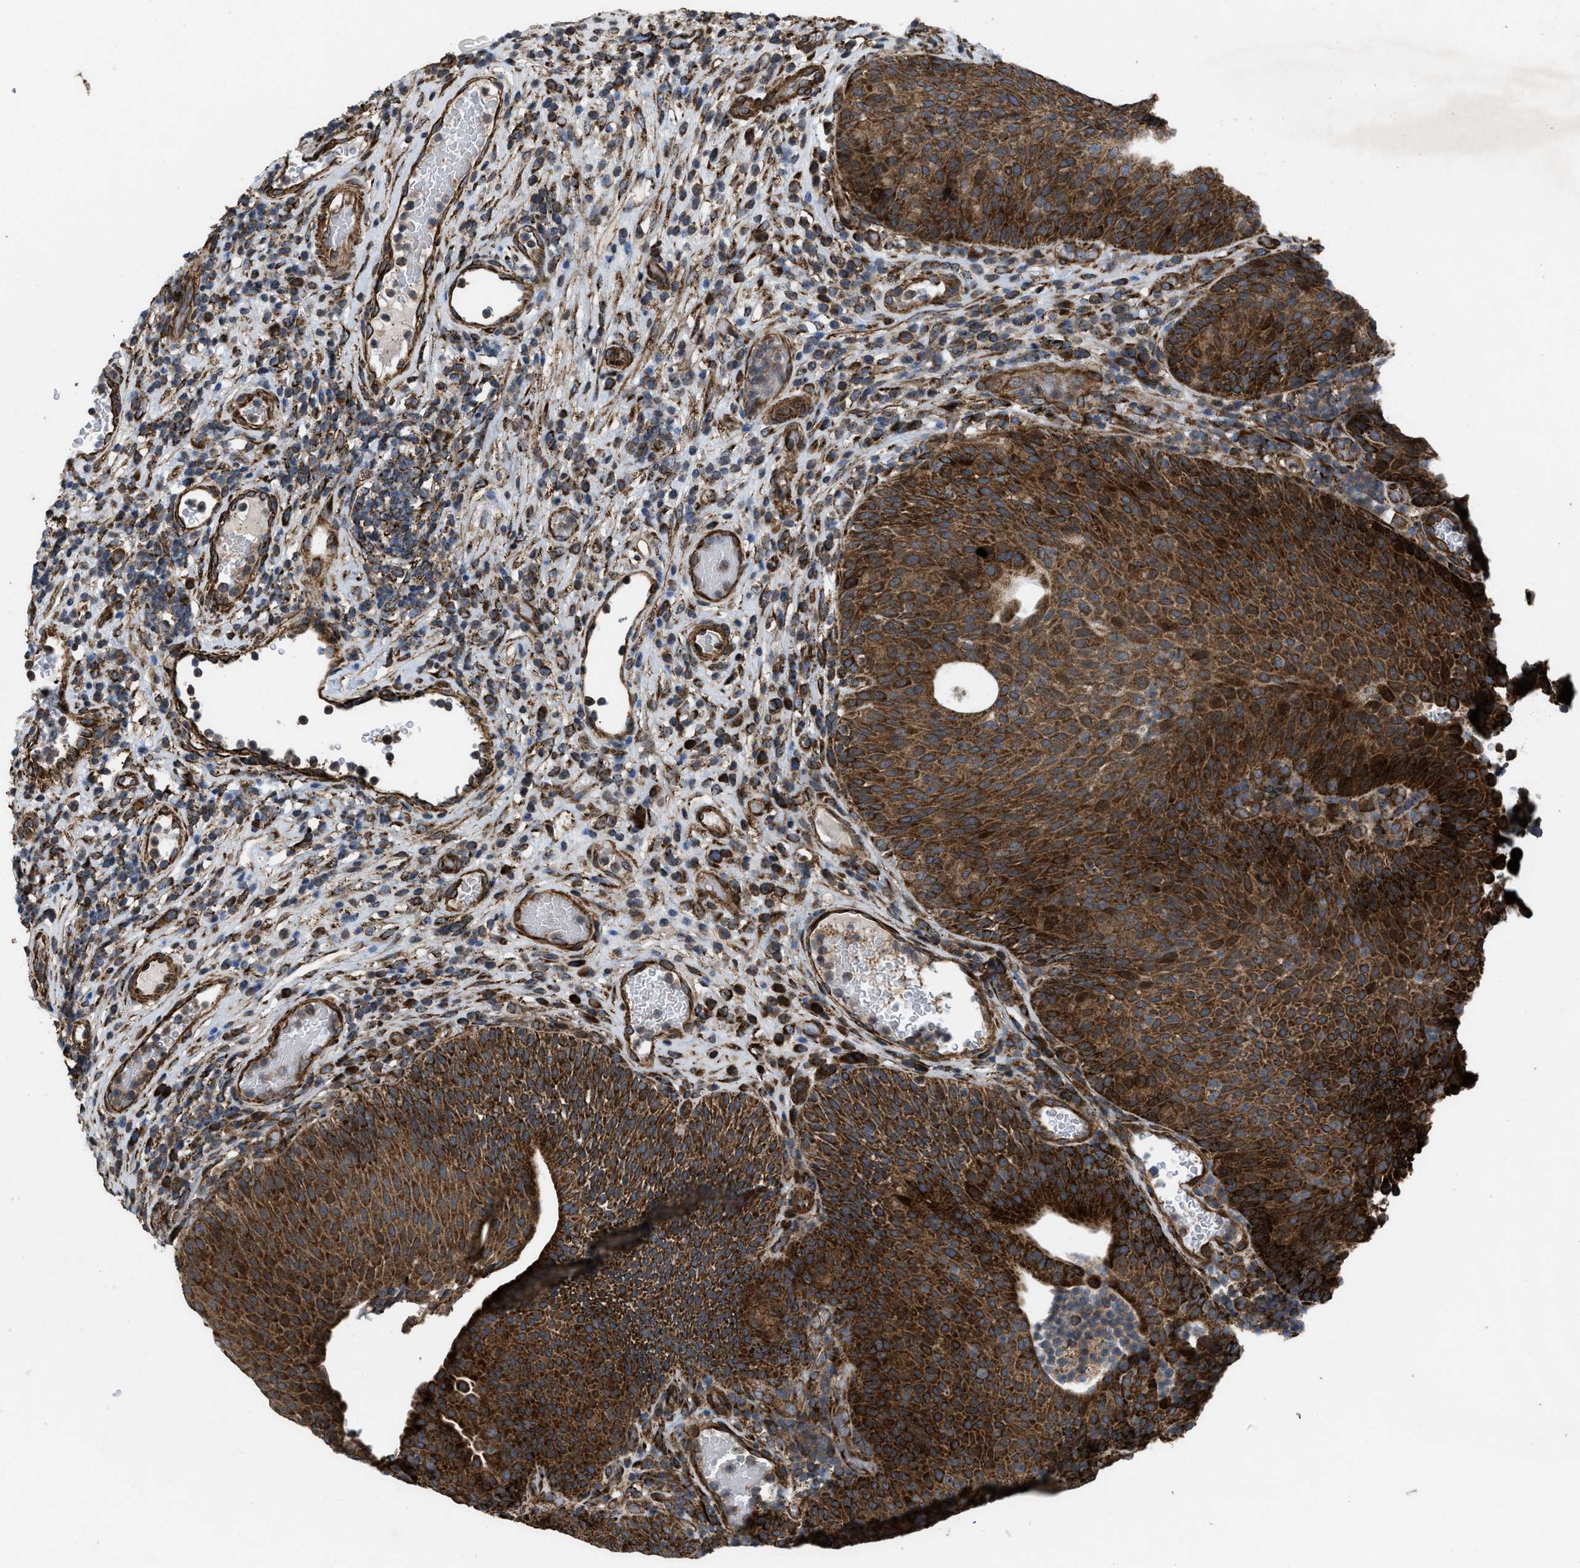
{"staining": {"intensity": "strong", "quantity": ">75%", "location": "cytoplasmic/membranous"}, "tissue": "urothelial cancer", "cell_type": "Tumor cells", "image_type": "cancer", "snomed": [{"axis": "morphology", "description": "Urothelial carcinoma, Low grade"}, {"axis": "topography", "description": "Urinary bladder"}], "caption": "Strong cytoplasmic/membranous expression for a protein is present in approximately >75% of tumor cells of urothelial cancer using IHC.", "gene": "PER3", "patient": {"sex": "female", "age": 75}}